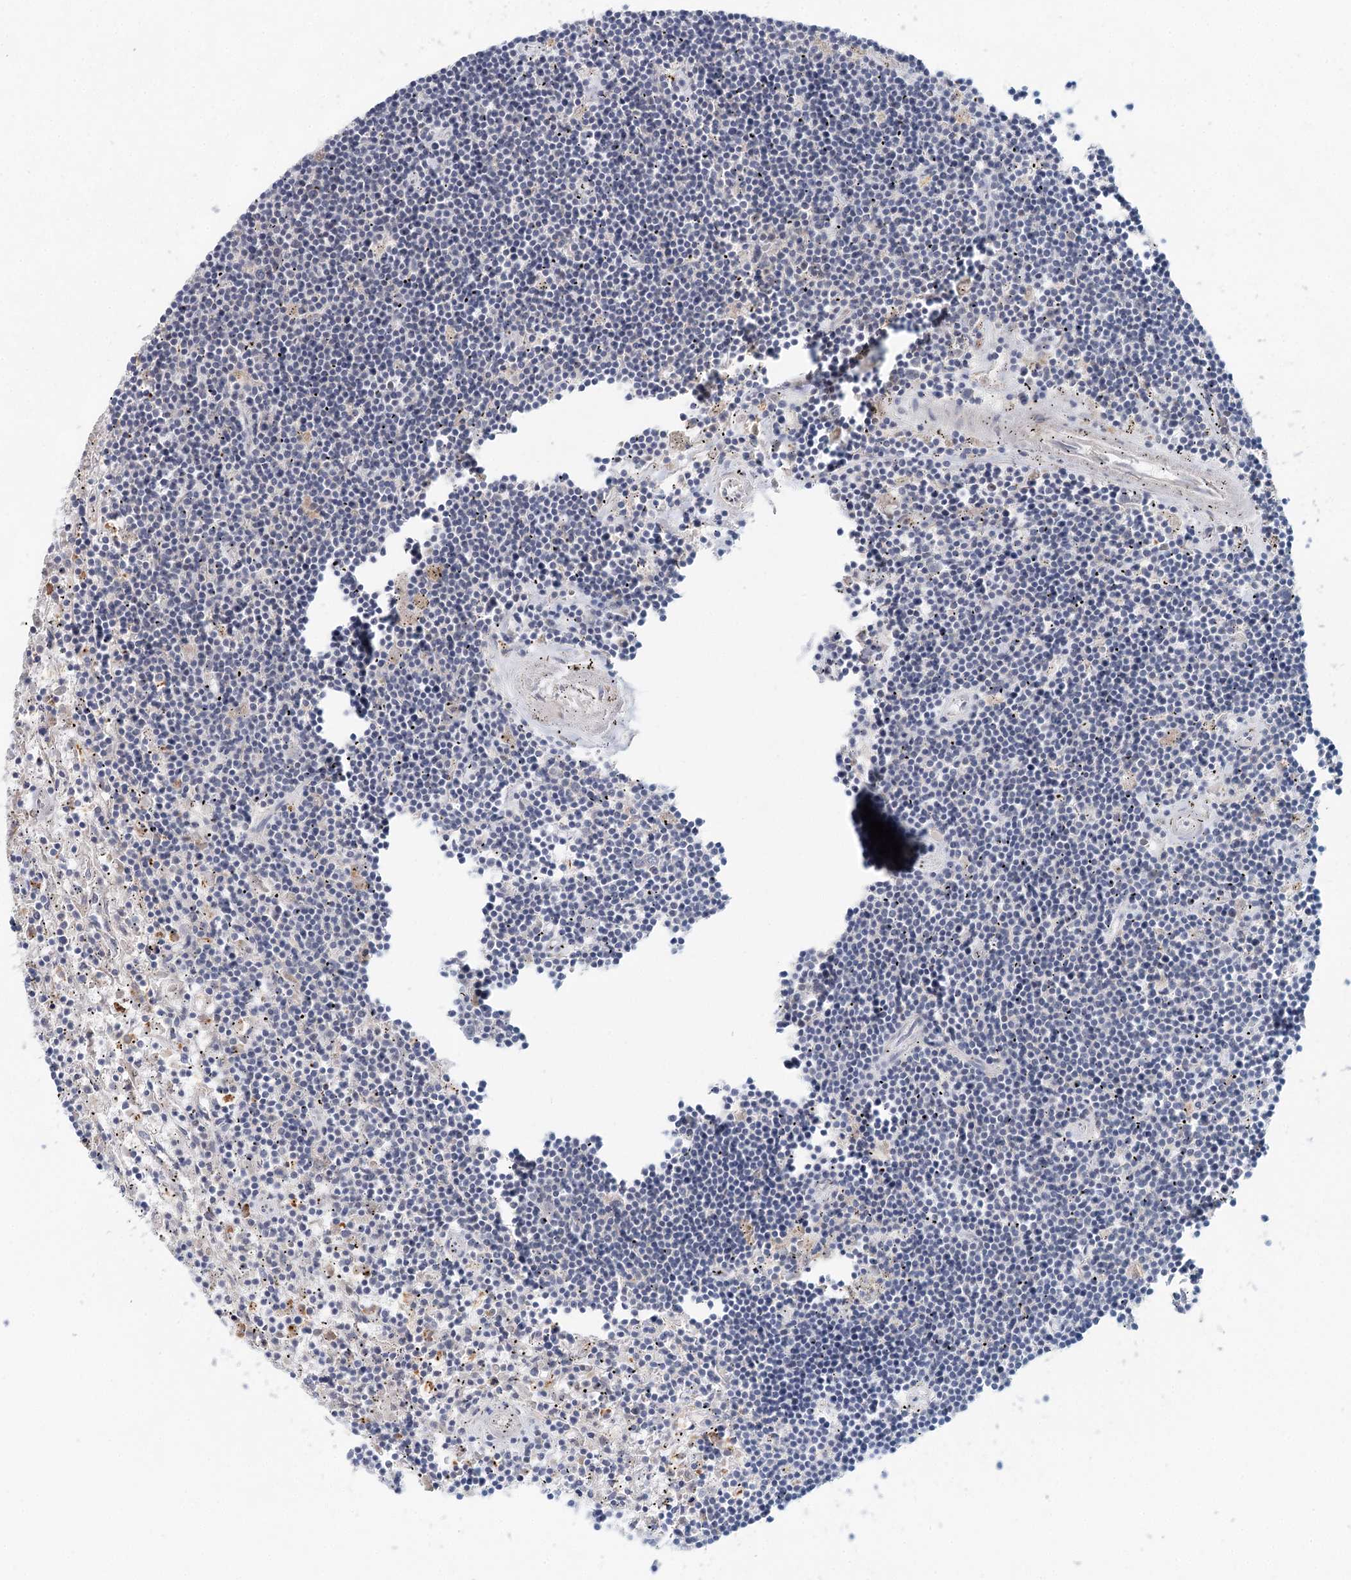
{"staining": {"intensity": "negative", "quantity": "none", "location": "none"}, "tissue": "lymphoma", "cell_type": "Tumor cells", "image_type": "cancer", "snomed": [{"axis": "morphology", "description": "Malignant lymphoma, non-Hodgkin's type, Low grade"}, {"axis": "topography", "description": "Spleen"}], "caption": "The photomicrograph exhibits no staining of tumor cells in lymphoma.", "gene": "BLTP1", "patient": {"sex": "male", "age": 76}}